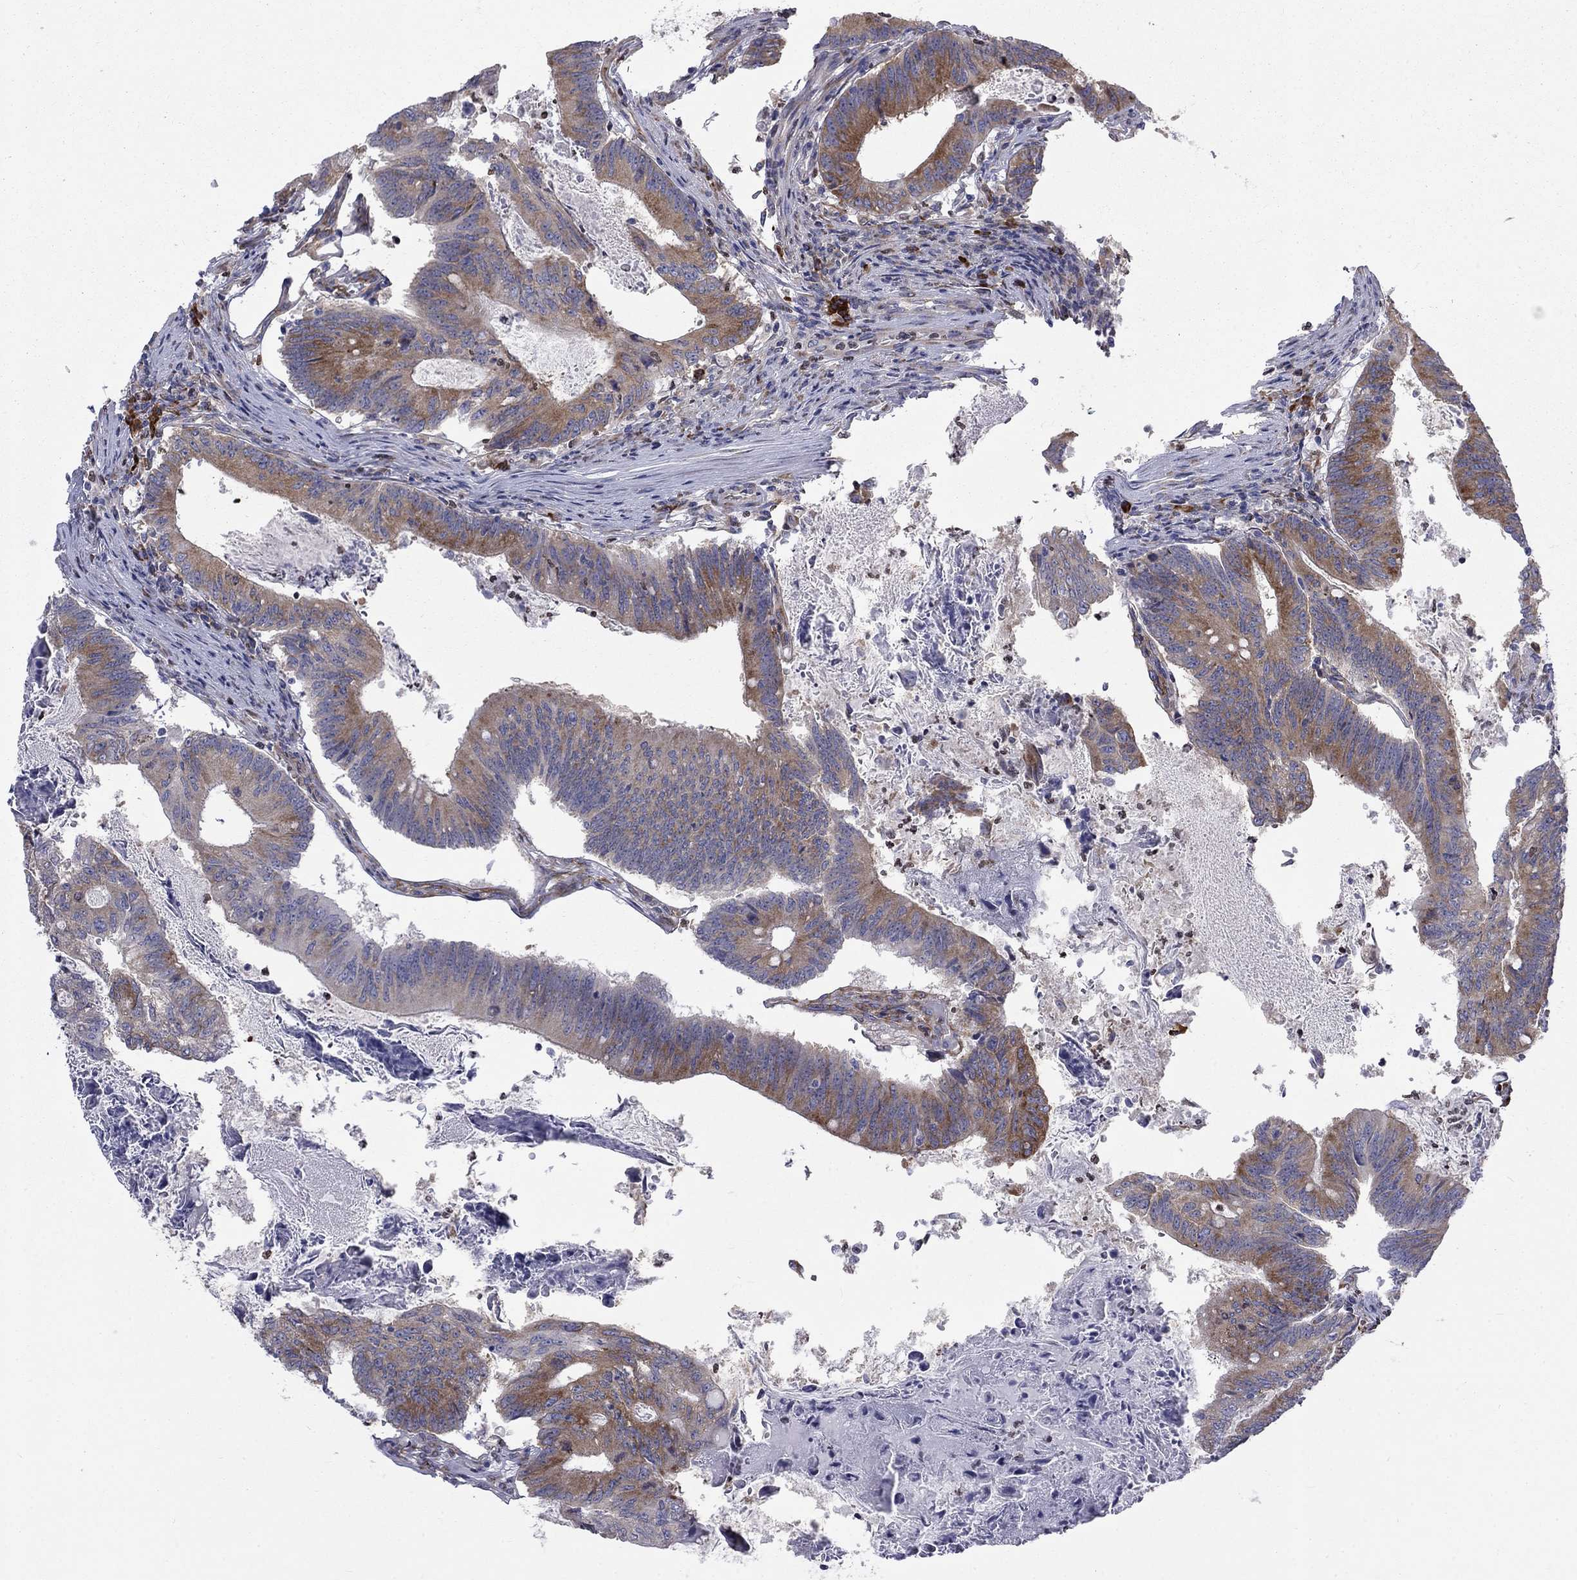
{"staining": {"intensity": "moderate", "quantity": ">75%", "location": "cytoplasmic/membranous"}, "tissue": "colorectal cancer", "cell_type": "Tumor cells", "image_type": "cancer", "snomed": [{"axis": "morphology", "description": "Adenocarcinoma, NOS"}, {"axis": "topography", "description": "Colon"}], "caption": "Immunohistochemistry (IHC) image of neoplastic tissue: human colorectal adenocarcinoma stained using immunohistochemistry (IHC) reveals medium levels of moderate protein expression localized specifically in the cytoplasmic/membranous of tumor cells, appearing as a cytoplasmic/membranous brown color.", "gene": "PABPC4", "patient": {"sex": "female", "age": 70}}